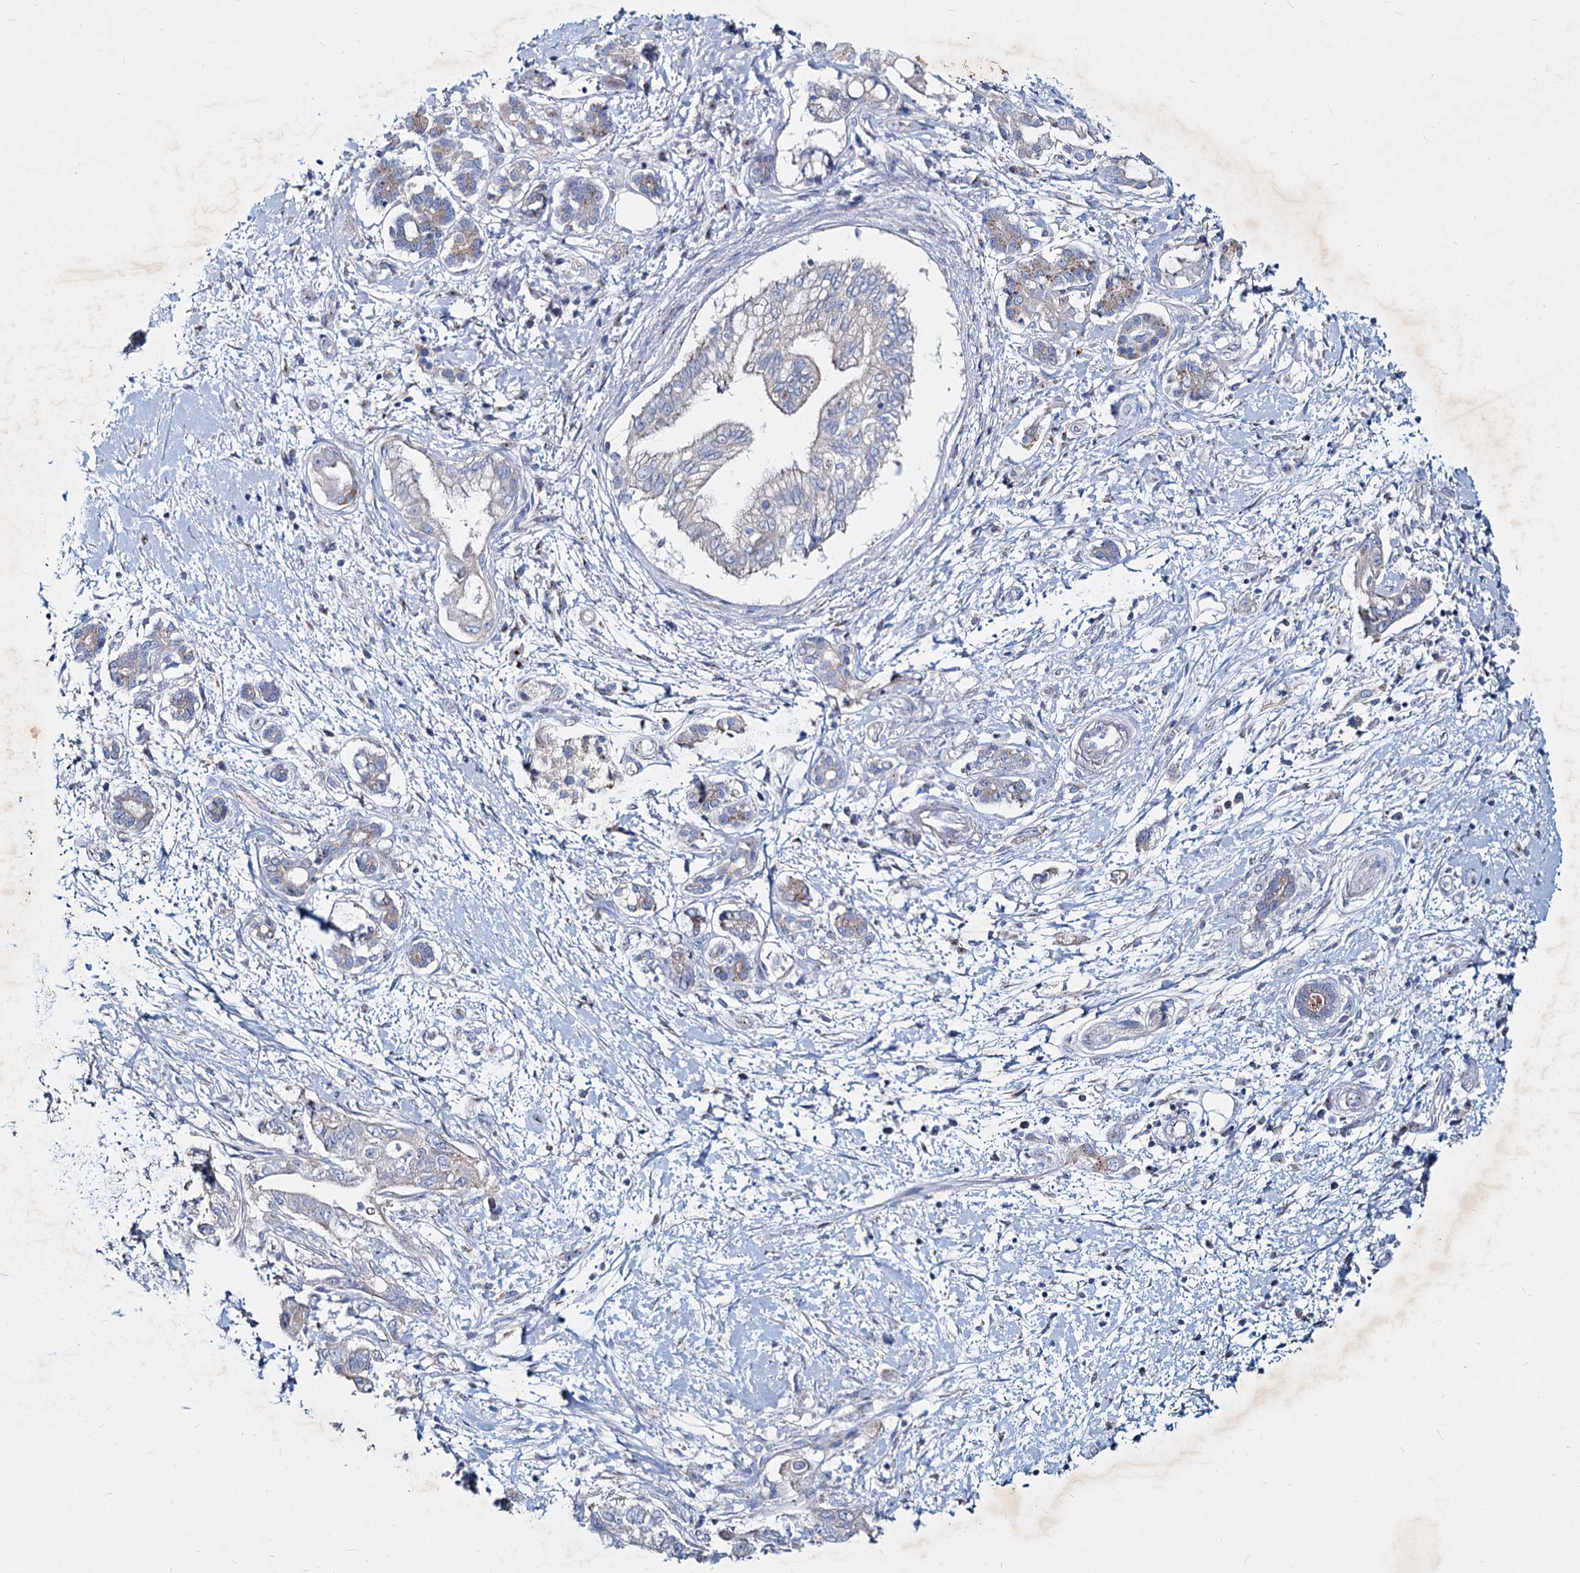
{"staining": {"intensity": "negative", "quantity": "none", "location": "none"}, "tissue": "pancreatic cancer", "cell_type": "Tumor cells", "image_type": "cancer", "snomed": [{"axis": "morphology", "description": "Adenocarcinoma, NOS"}, {"axis": "topography", "description": "Pancreas"}], "caption": "DAB immunohistochemical staining of human pancreatic adenocarcinoma demonstrates no significant staining in tumor cells.", "gene": "AGBL4", "patient": {"sex": "female", "age": 73}}